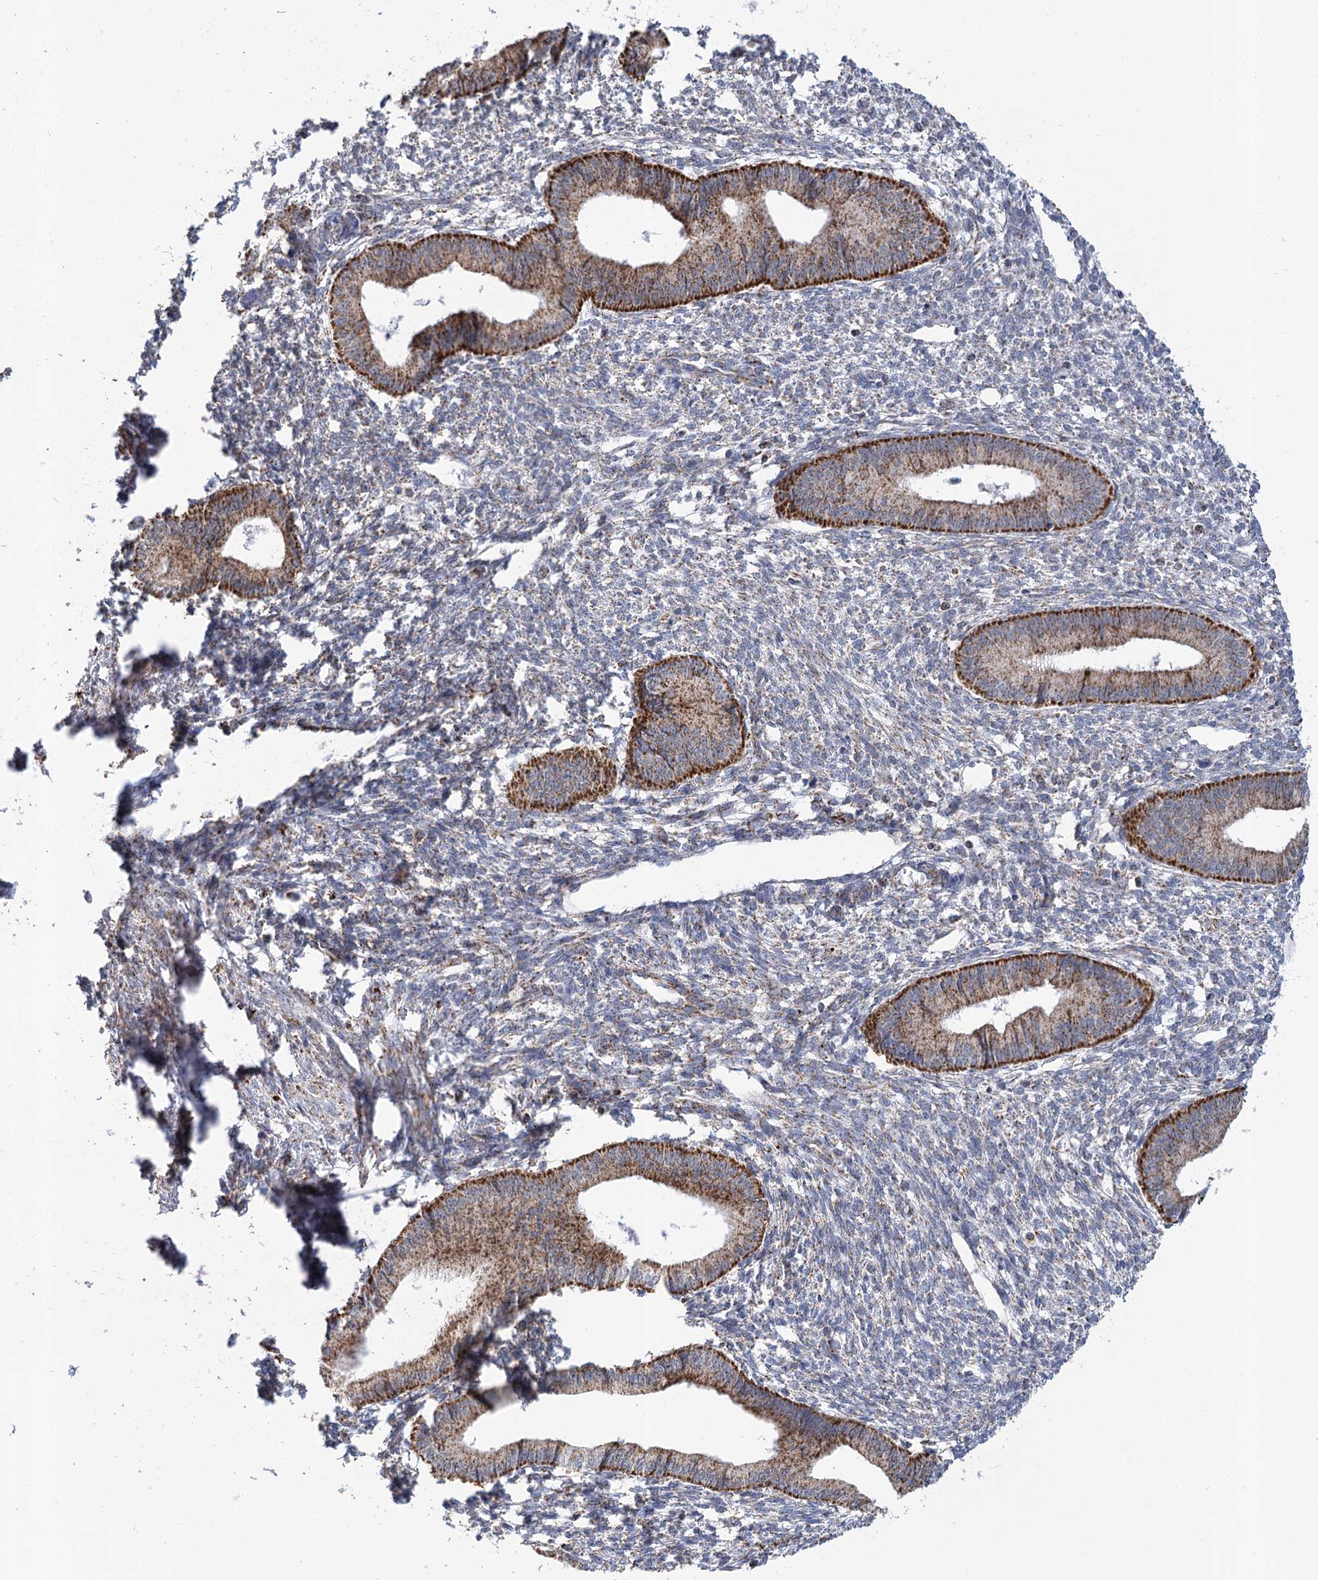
{"staining": {"intensity": "weak", "quantity": "<25%", "location": "cytoplasmic/membranous"}, "tissue": "endometrium", "cell_type": "Cells in endometrial stroma", "image_type": "normal", "snomed": [{"axis": "morphology", "description": "Normal tissue, NOS"}, {"axis": "topography", "description": "Endometrium"}], "caption": "The photomicrograph reveals no significant expression in cells in endometrial stroma of endometrium.", "gene": "LSS", "patient": {"sex": "female", "age": 46}}